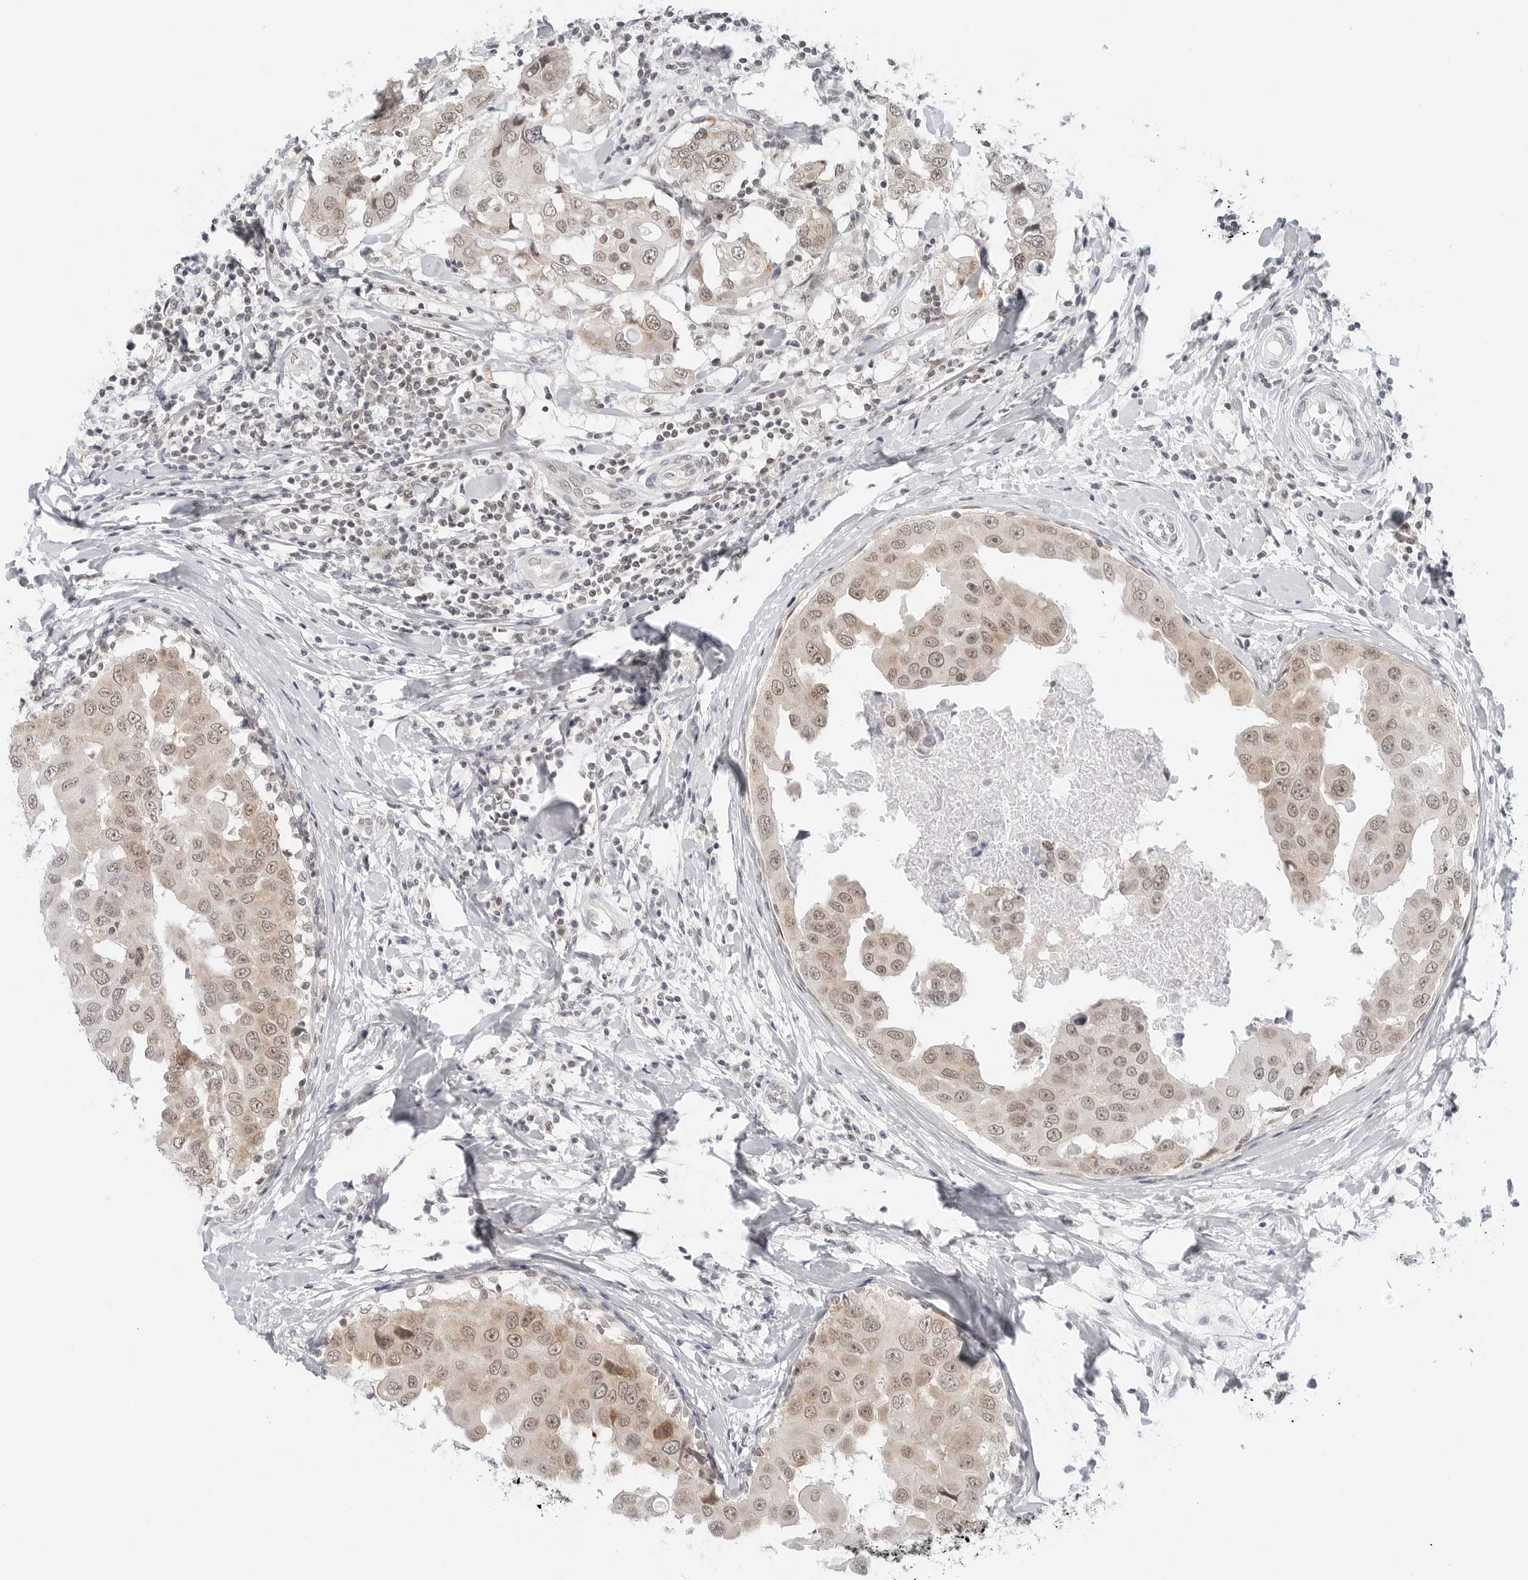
{"staining": {"intensity": "moderate", "quantity": ">75%", "location": "nuclear"}, "tissue": "breast cancer", "cell_type": "Tumor cells", "image_type": "cancer", "snomed": [{"axis": "morphology", "description": "Duct carcinoma"}, {"axis": "topography", "description": "Breast"}], "caption": "This image displays breast cancer stained with IHC to label a protein in brown. The nuclear of tumor cells show moderate positivity for the protein. Nuclei are counter-stained blue.", "gene": "METAP1", "patient": {"sex": "female", "age": 27}}